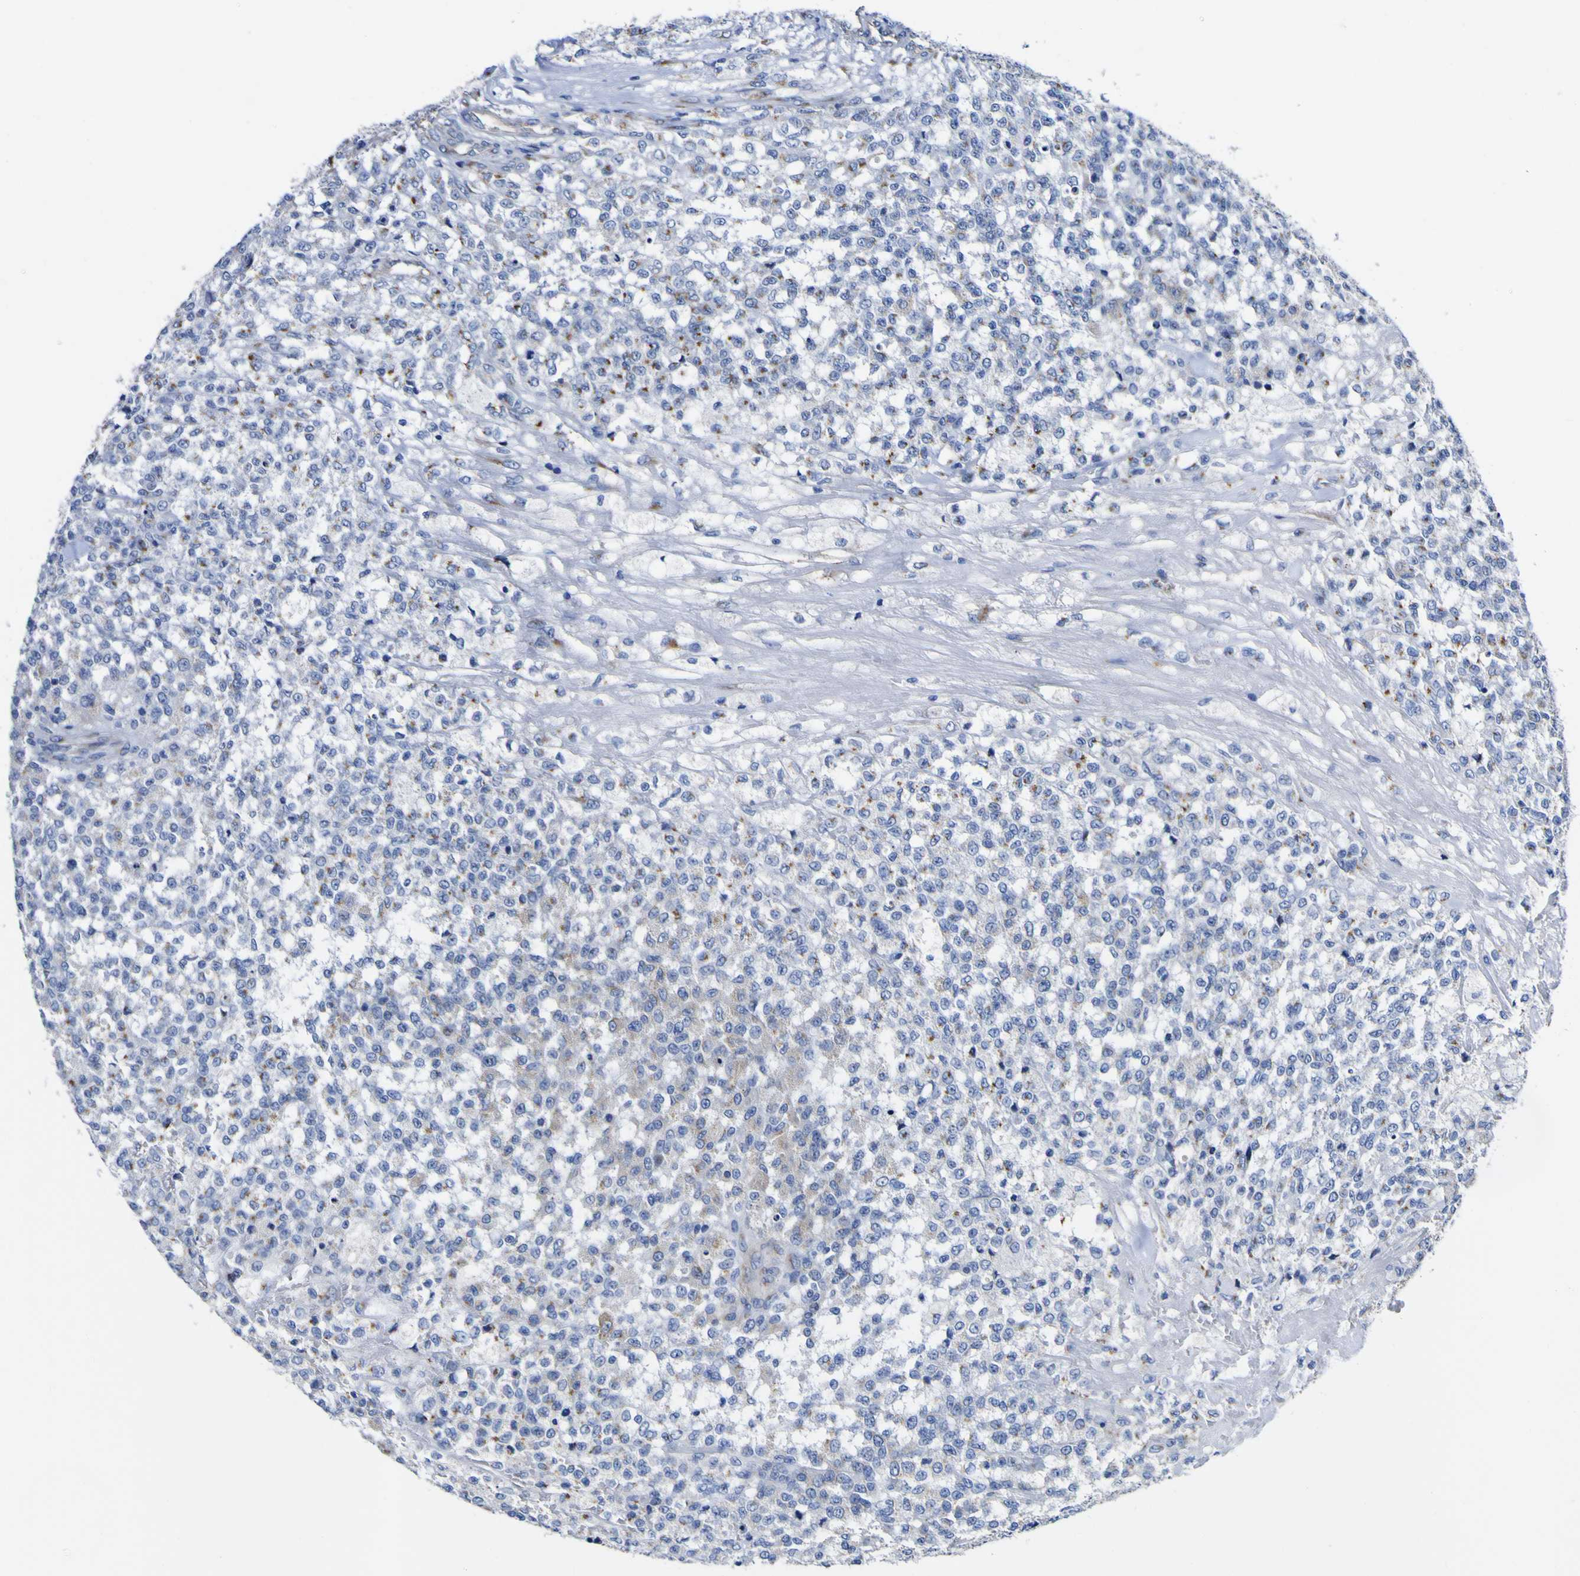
{"staining": {"intensity": "moderate", "quantity": "25%-75%", "location": "cytoplasmic/membranous"}, "tissue": "testis cancer", "cell_type": "Tumor cells", "image_type": "cancer", "snomed": [{"axis": "morphology", "description": "Seminoma, NOS"}, {"axis": "topography", "description": "Testis"}], "caption": "This is an image of immunohistochemistry (IHC) staining of testis cancer (seminoma), which shows moderate positivity in the cytoplasmic/membranous of tumor cells.", "gene": "GOLM1", "patient": {"sex": "male", "age": 59}}